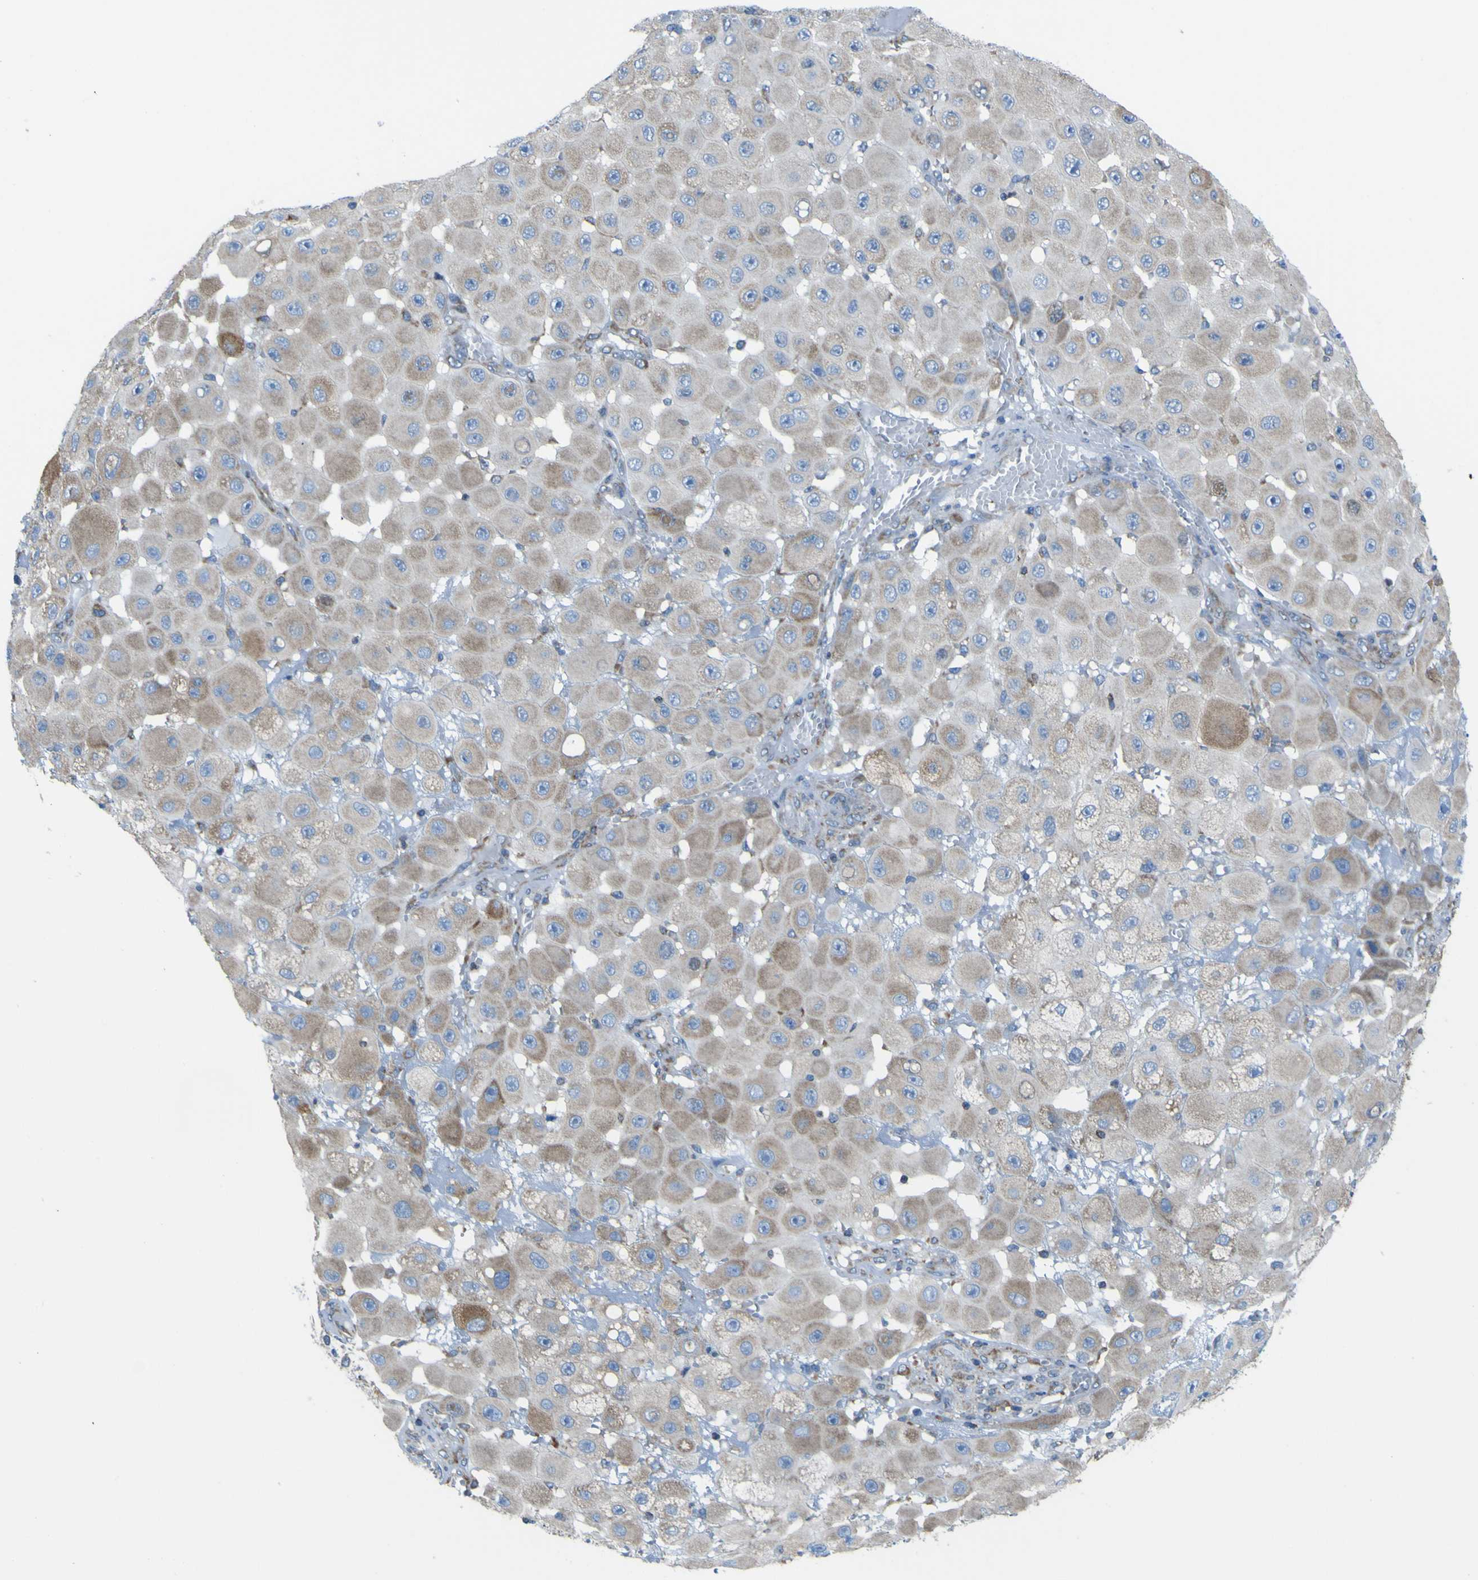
{"staining": {"intensity": "weak", "quantity": ">75%", "location": "cytoplasmic/membranous"}, "tissue": "melanoma", "cell_type": "Tumor cells", "image_type": "cancer", "snomed": [{"axis": "morphology", "description": "Malignant melanoma, NOS"}, {"axis": "topography", "description": "Skin"}], "caption": "IHC histopathology image of melanoma stained for a protein (brown), which reveals low levels of weak cytoplasmic/membranous expression in approximately >75% of tumor cells.", "gene": "STIM1", "patient": {"sex": "female", "age": 81}}